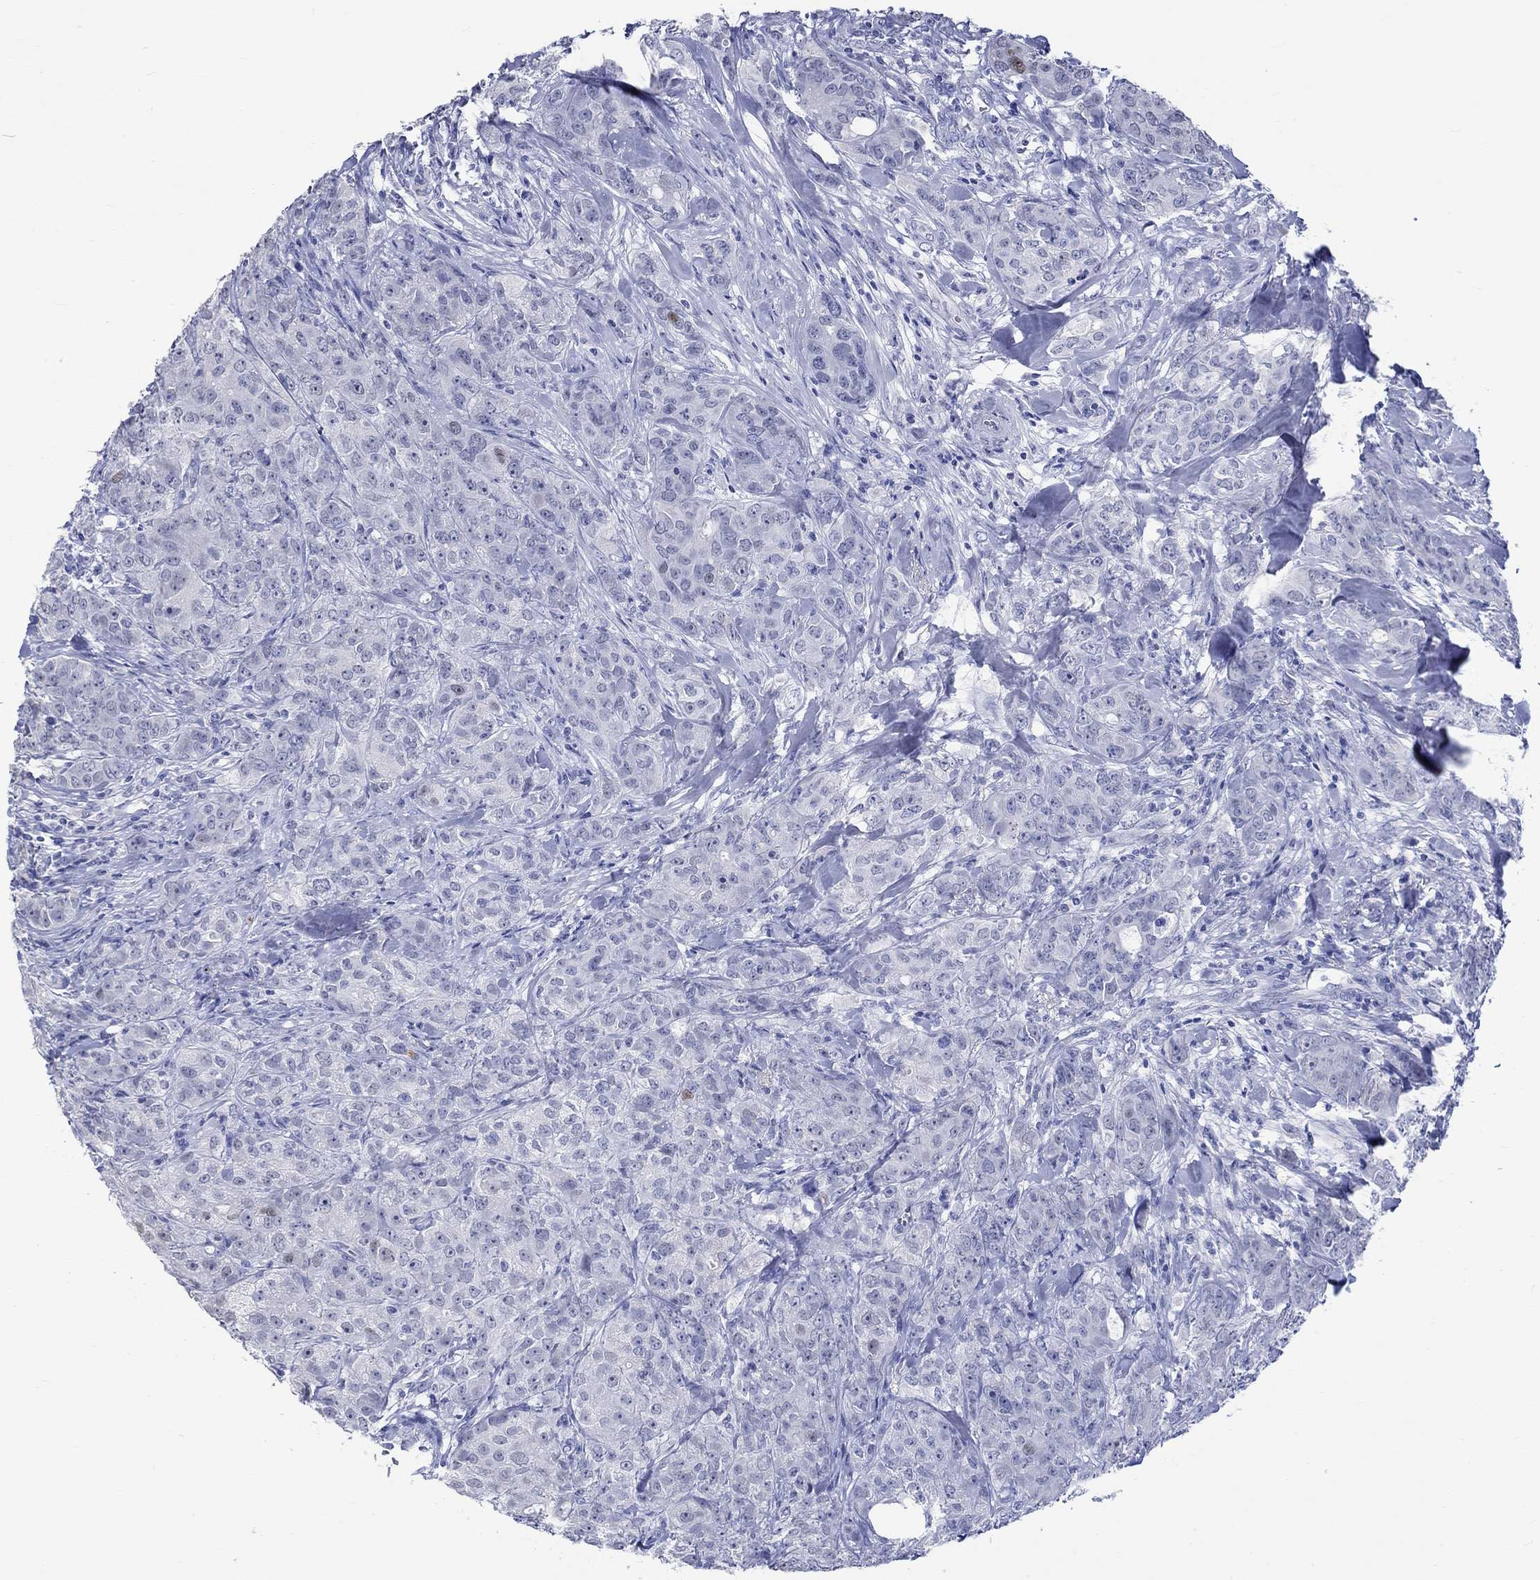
{"staining": {"intensity": "negative", "quantity": "none", "location": "none"}, "tissue": "breast cancer", "cell_type": "Tumor cells", "image_type": "cancer", "snomed": [{"axis": "morphology", "description": "Duct carcinoma"}, {"axis": "topography", "description": "Breast"}], "caption": "There is no significant staining in tumor cells of breast cancer (infiltrating ductal carcinoma).", "gene": "KLHL35", "patient": {"sex": "female", "age": 43}}